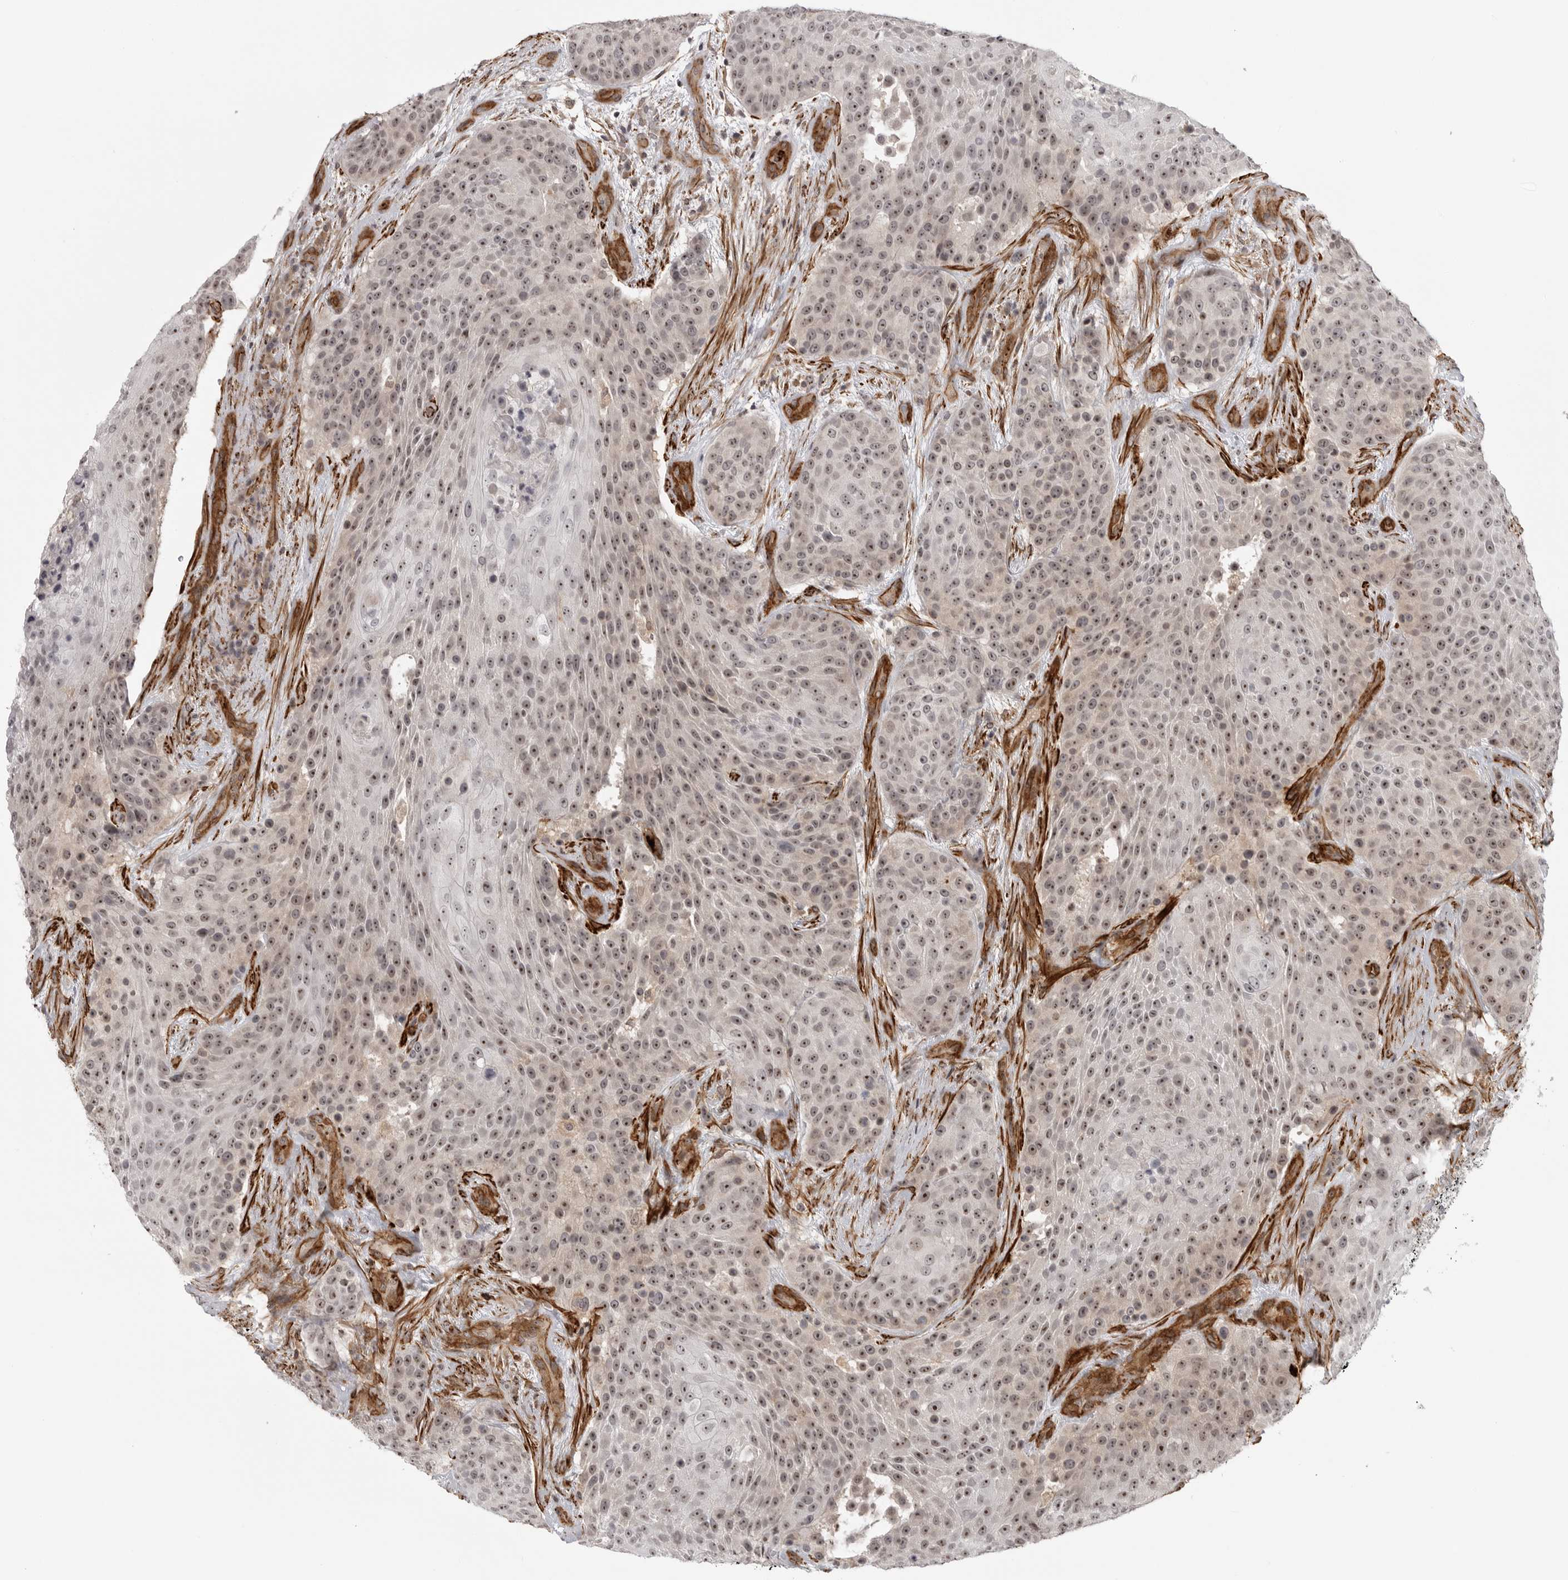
{"staining": {"intensity": "moderate", "quantity": ">75%", "location": "nuclear"}, "tissue": "urothelial cancer", "cell_type": "Tumor cells", "image_type": "cancer", "snomed": [{"axis": "morphology", "description": "Urothelial carcinoma, High grade"}, {"axis": "topography", "description": "Urinary bladder"}], "caption": "This is a histology image of IHC staining of urothelial cancer, which shows moderate positivity in the nuclear of tumor cells.", "gene": "TUT4", "patient": {"sex": "female", "age": 63}}